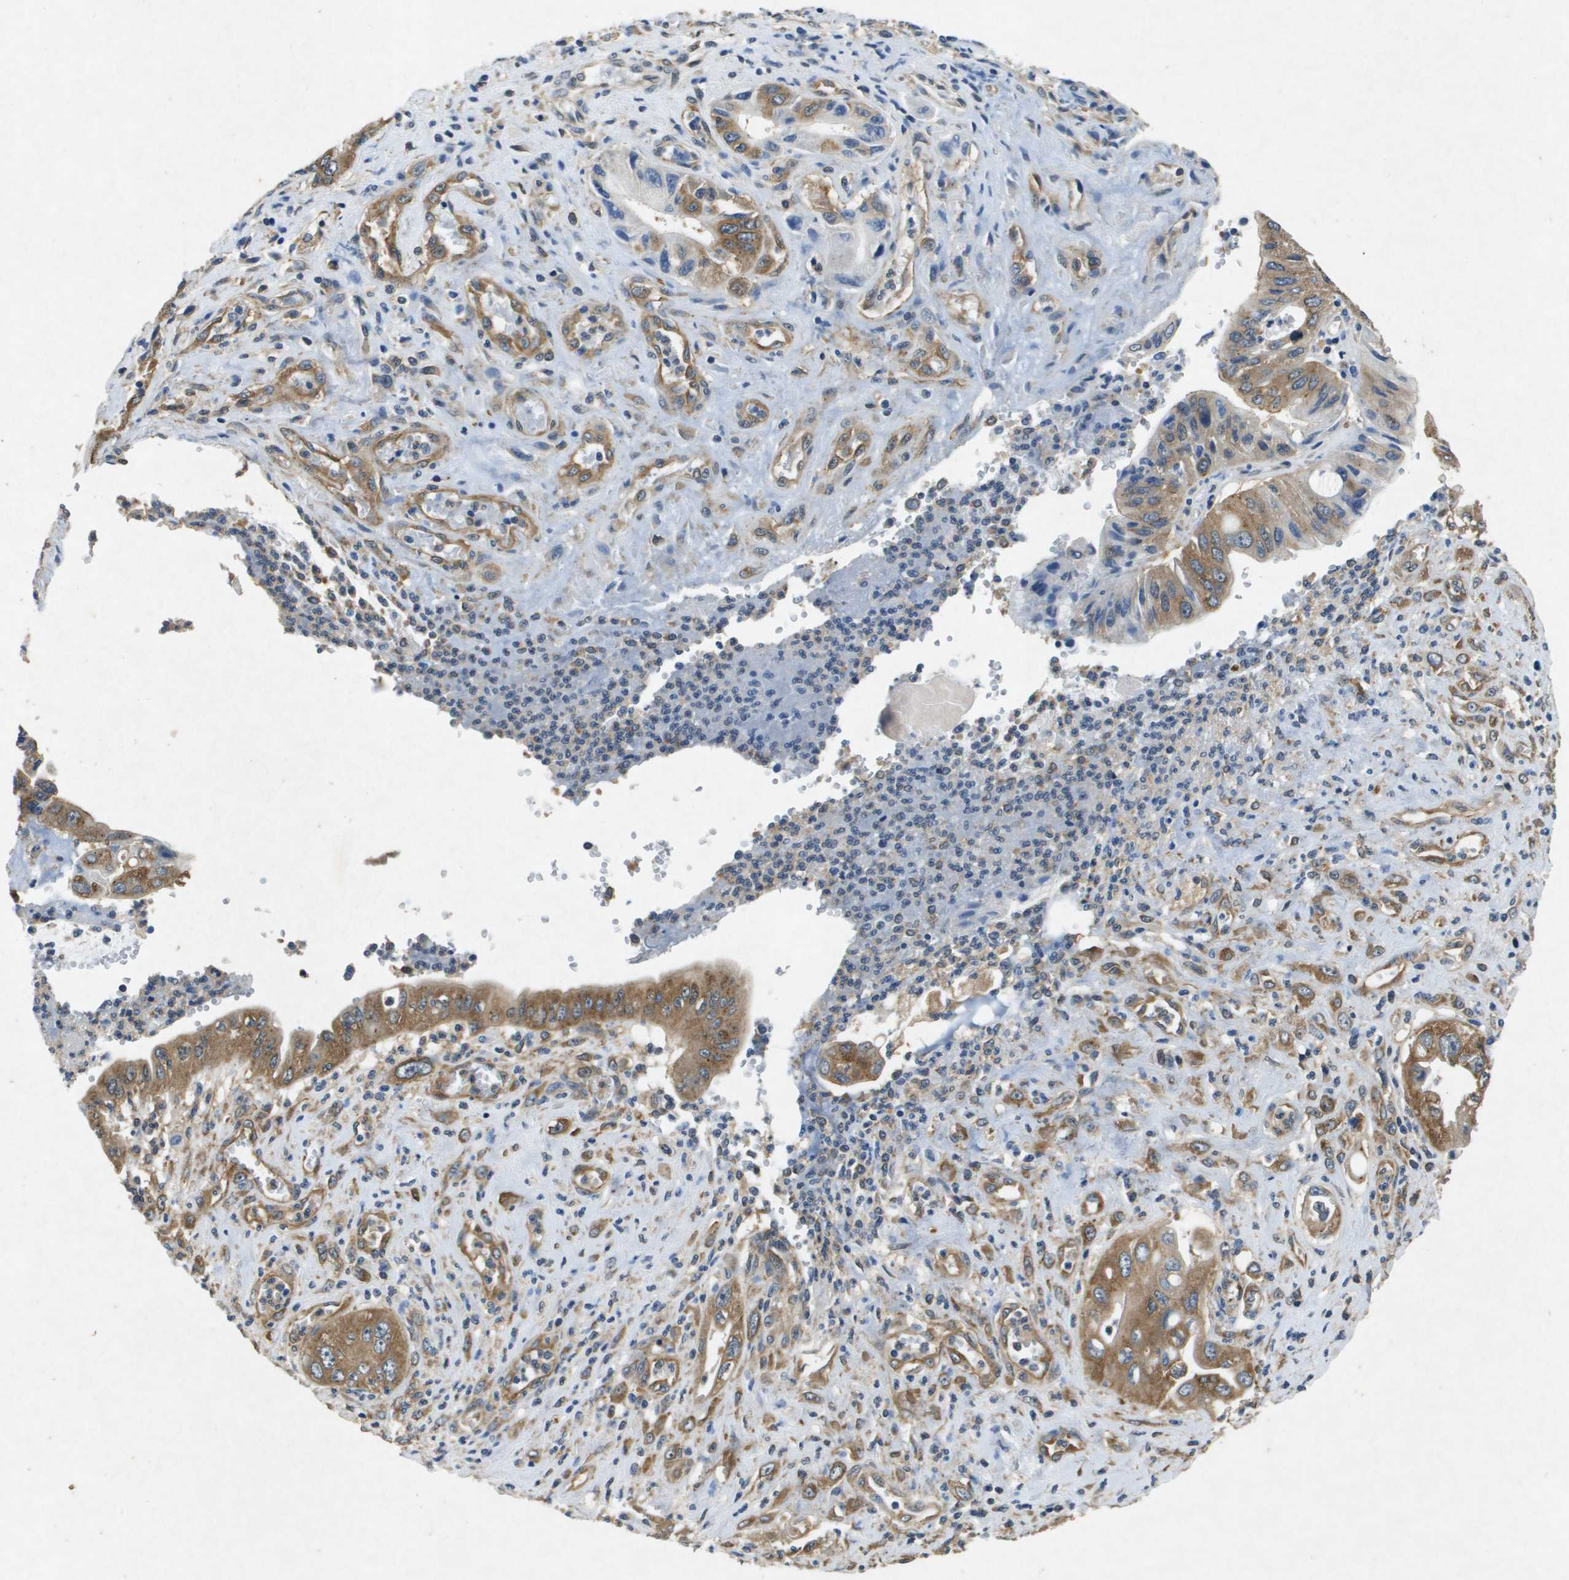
{"staining": {"intensity": "moderate", "quantity": ">75%", "location": "cytoplasmic/membranous"}, "tissue": "pancreatic cancer", "cell_type": "Tumor cells", "image_type": "cancer", "snomed": [{"axis": "morphology", "description": "Adenocarcinoma, NOS"}, {"axis": "topography", "description": "Pancreas"}], "caption": "Adenocarcinoma (pancreatic) stained with a brown dye displays moderate cytoplasmic/membranous positive expression in about >75% of tumor cells.", "gene": "PTPRT", "patient": {"sex": "female", "age": 73}}